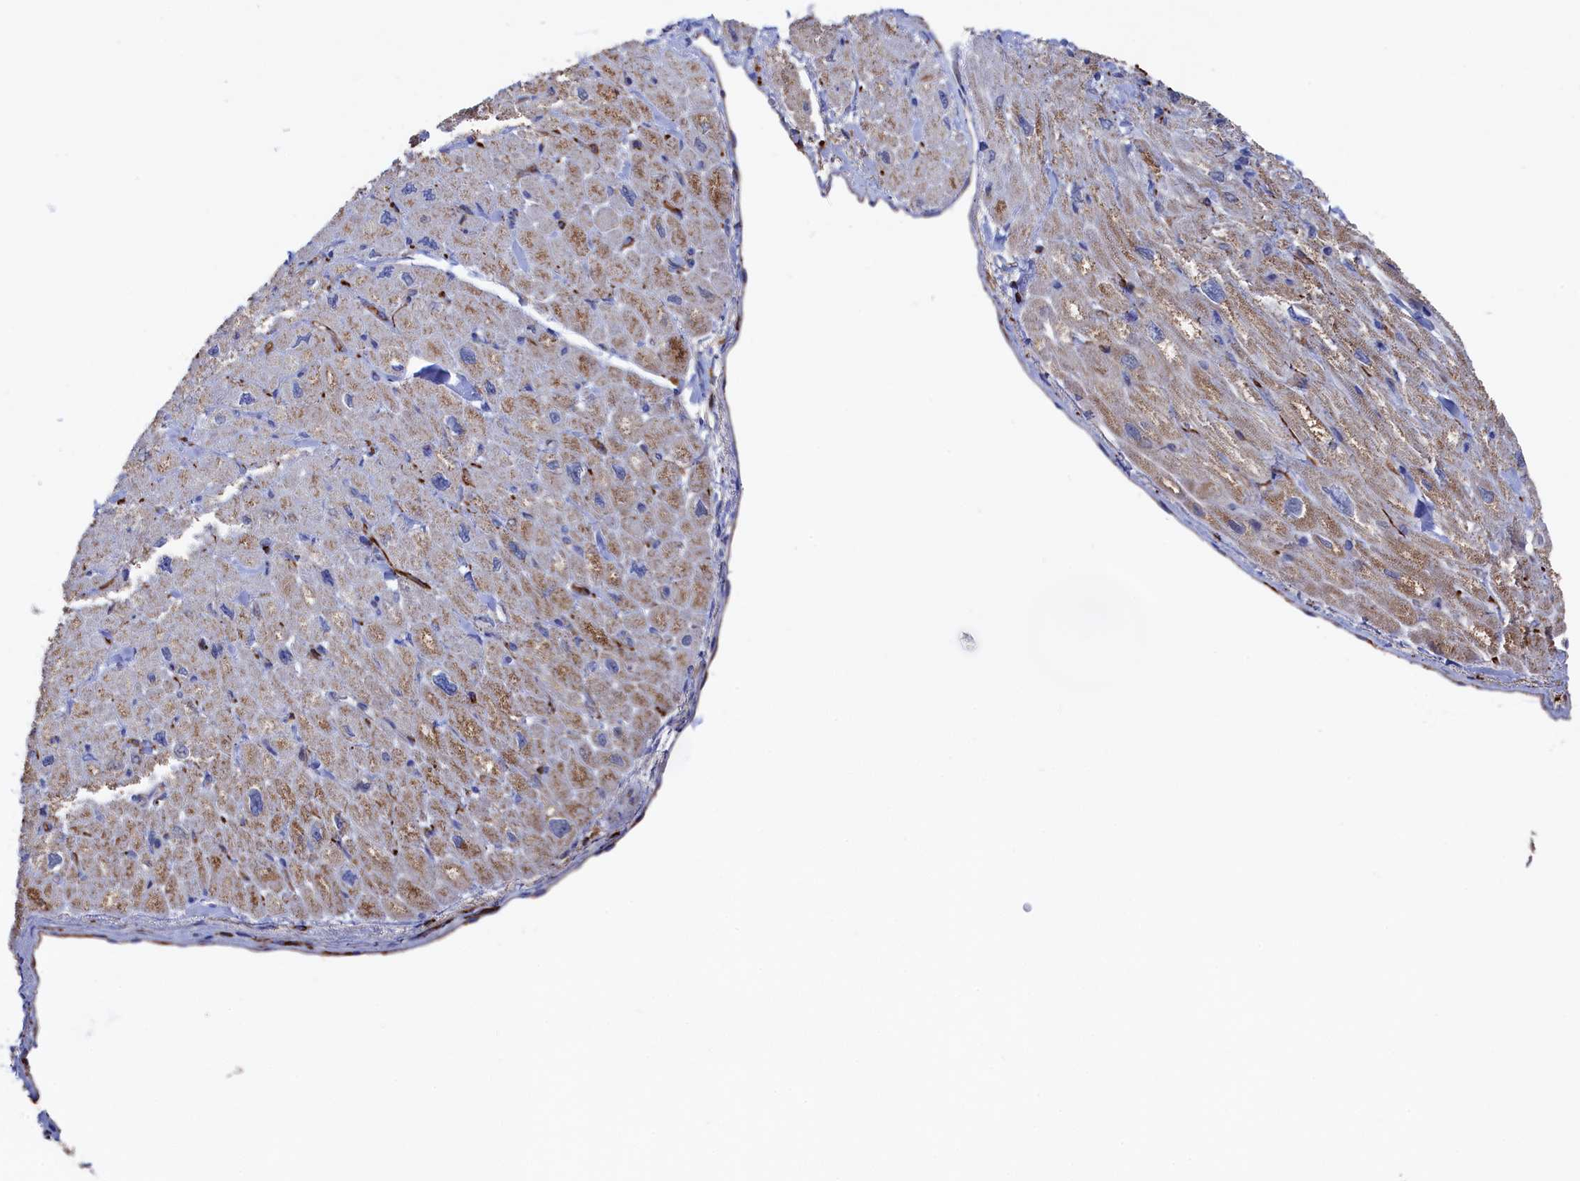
{"staining": {"intensity": "moderate", "quantity": "25%-75%", "location": "cytoplasmic/membranous"}, "tissue": "heart muscle", "cell_type": "Cardiomyocytes", "image_type": "normal", "snomed": [{"axis": "morphology", "description": "Normal tissue, NOS"}, {"axis": "topography", "description": "Heart"}], "caption": "A photomicrograph of human heart muscle stained for a protein shows moderate cytoplasmic/membranous brown staining in cardiomyocytes.", "gene": "C12orf73", "patient": {"sex": "male", "age": 65}}